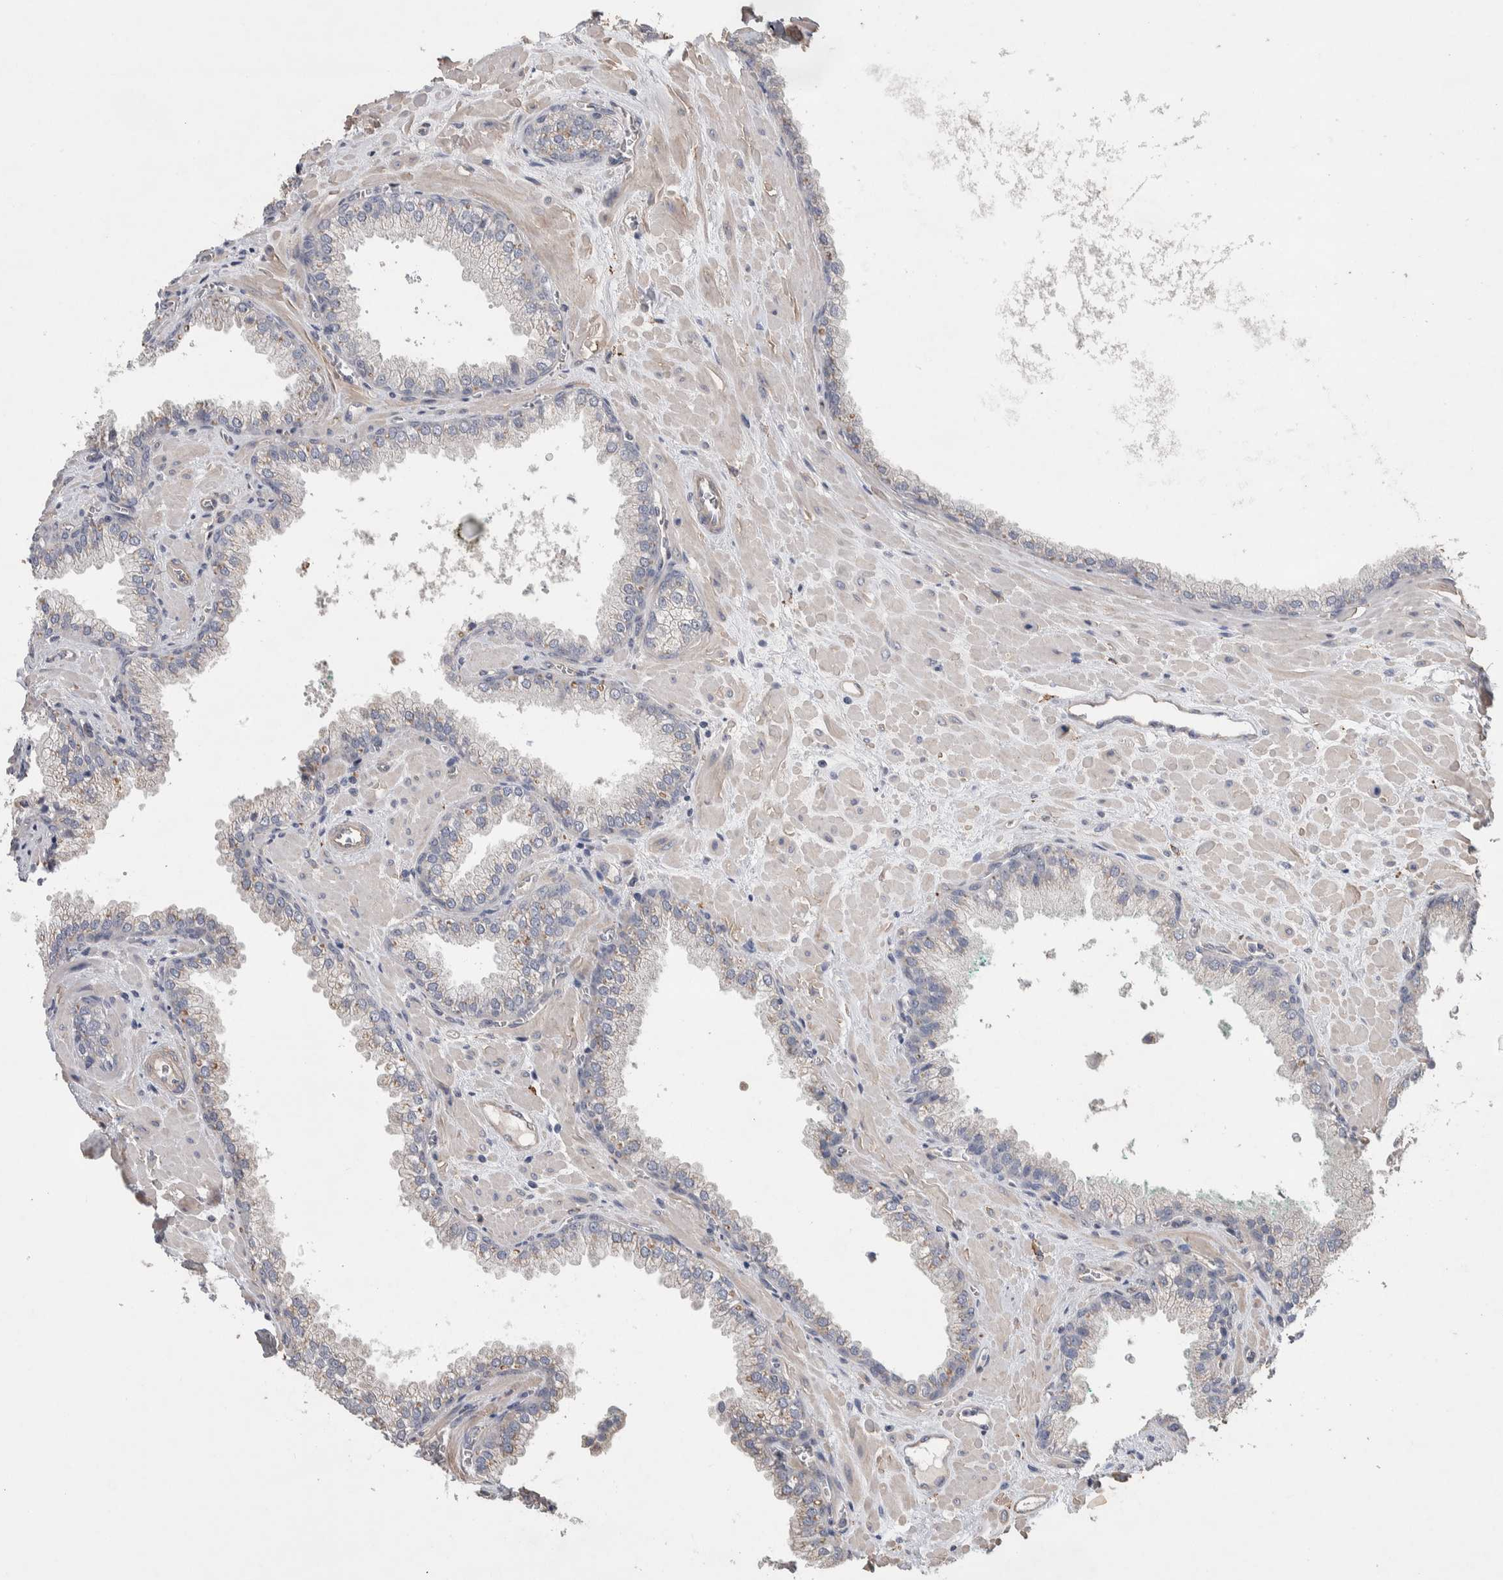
{"staining": {"intensity": "weak", "quantity": "<25%", "location": "cytoplasmic/membranous"}, "tissue": "prostate cancer", "cell_type": "Tumor cells", "image_type": "cancer", "snomed": [{"axis": "morphology", "description": "Adenocarcinoma, Low grade"}, {"axis": "topography", "description": "Prostate"}], "caption": "This micrograph is of prostate cancer (low-grade adenocarcinoma) stained with immunohistochemistry (IHC) to label a protein in brown with the nuclei are counter-stained blue. There is no positivity in tumor cells.", "gene": "GCNA", "patient": {"sex": "male", "age": 71}}